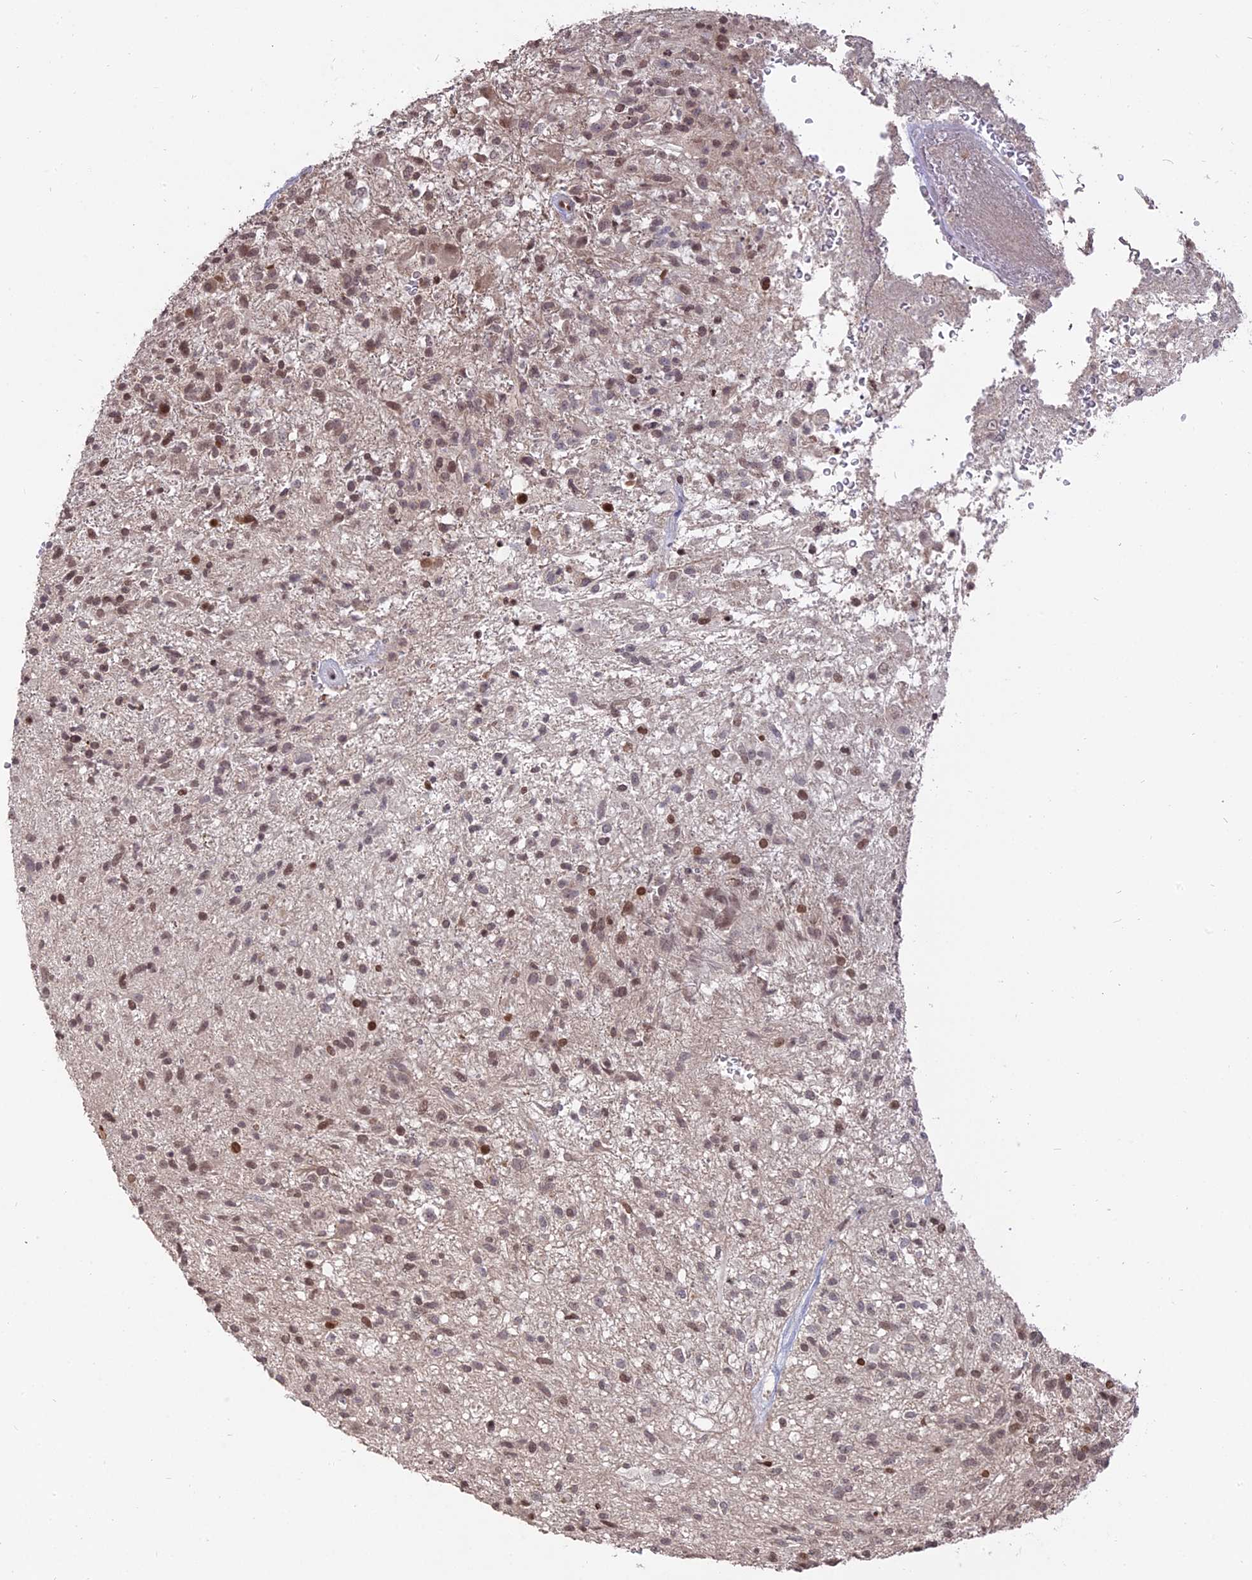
{"staining": {"intensity": "moderate", "quantity": "<25%", "location": "nuclear"}, "tissue": "glioma", "cell_type": "Tumor cells", "image_type": "cancer", "snomed": [{"axis": "morphology", "description": "Glioma, malignant, High grade"}, {"axis": "topography", "description": "Brain"}], "caption": "High-grade glioma (malignant) tissue exhibits moderate nuclear positivity in approximately <25% of tumor cells Using DAB (brown) and hematoxylin (blue) stains, captured at high magnification using brightfield microscopy.", "gene": "NR1H3", "patient": {"sex": "male", "age": 56}}